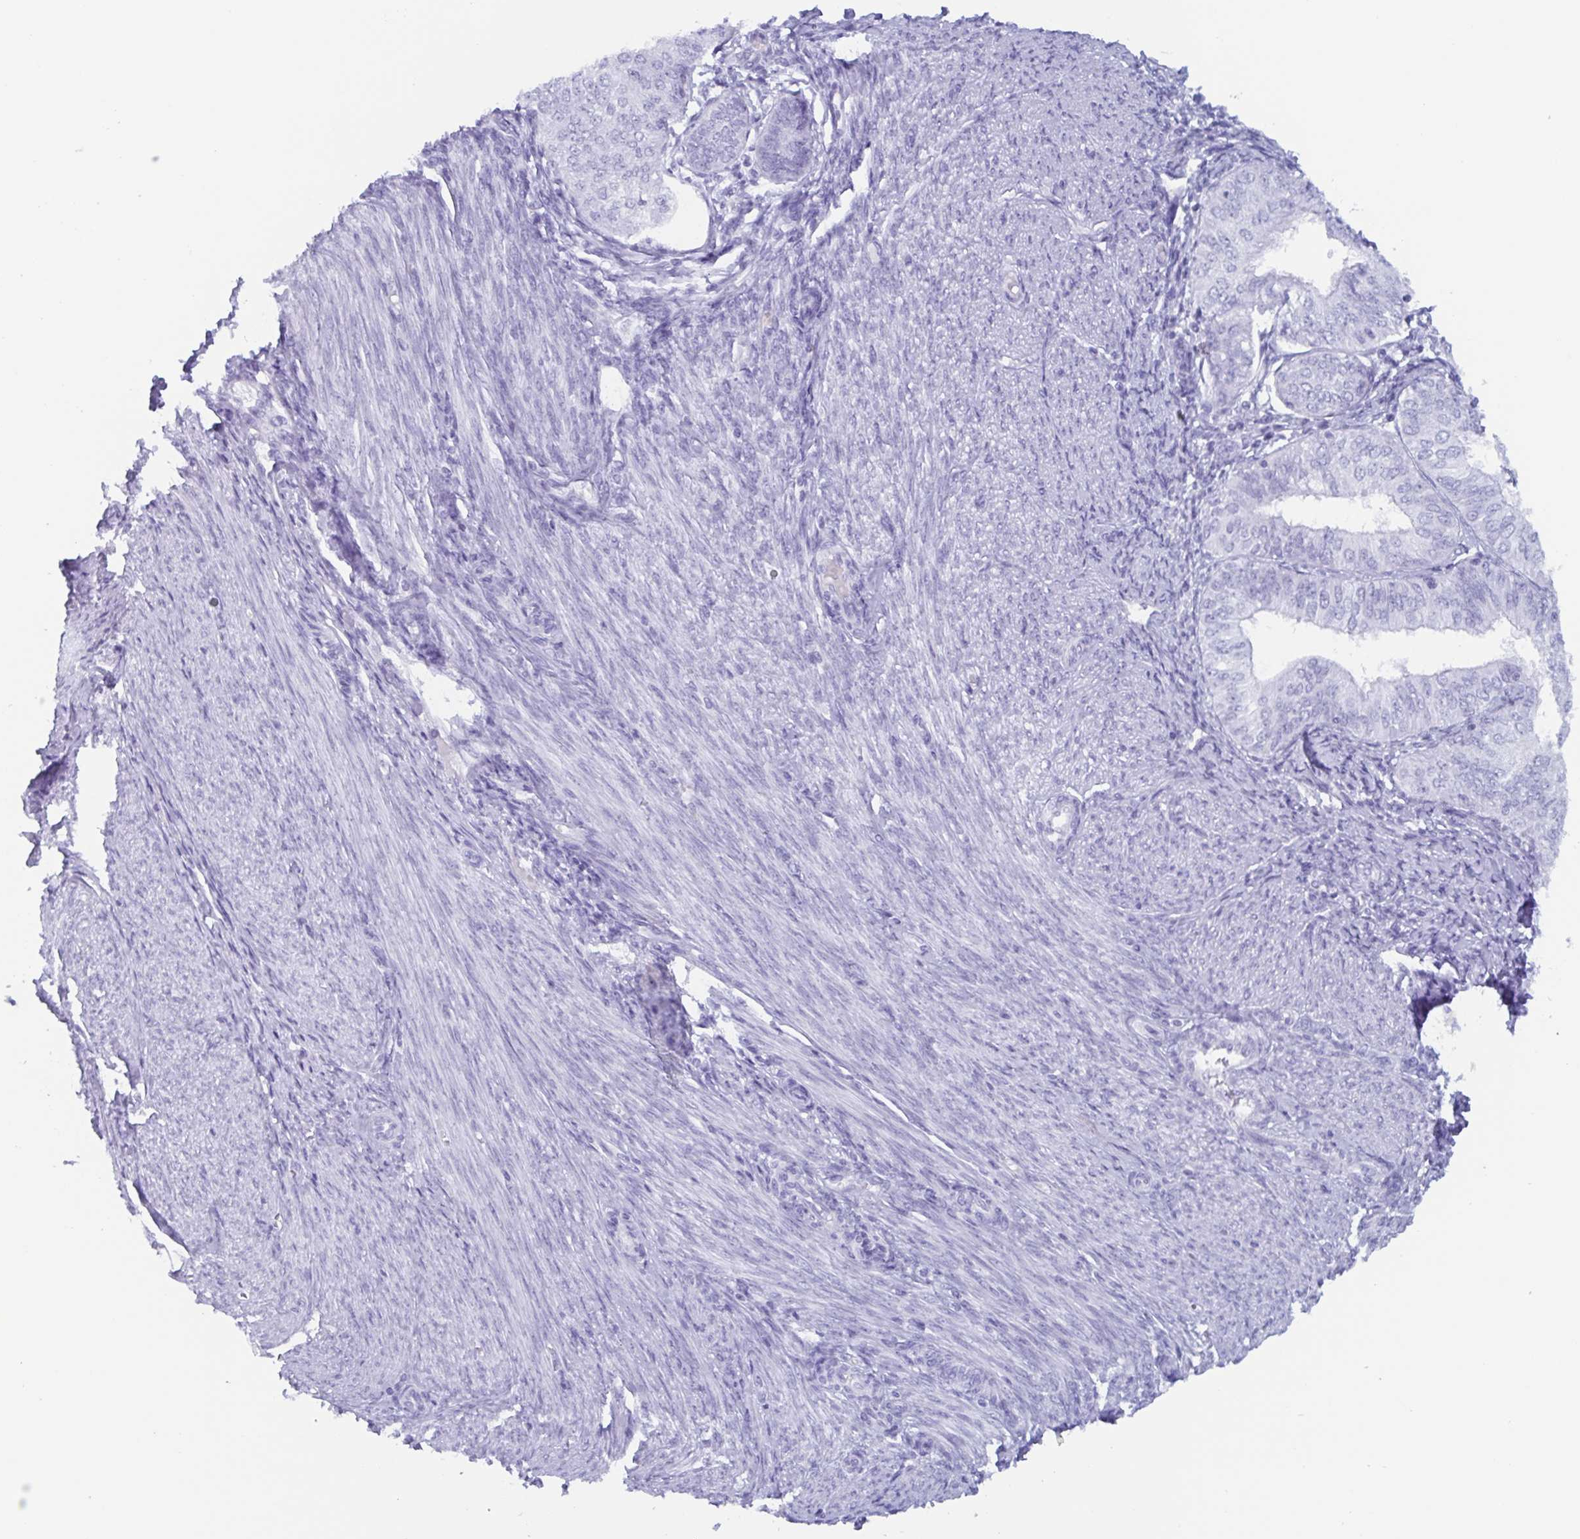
{"staining": {"intensity": "negative", "quantity": "none", "location": "none"}, "tissue": "endometrial cancer", "cell_type": "Tumor cells", "image_type": "cancer", "snomed": [{"axis": "morphology", "description": "Adenocarcinoma, NOS"}, {"axis": "topography", "description": "Endometrium"}], "caption": "Tumor cells are negative for protein expression in human endometrial adenocarcinoma.", "gene": "BPI", "patient": {"sex": "female", "age": 58}}